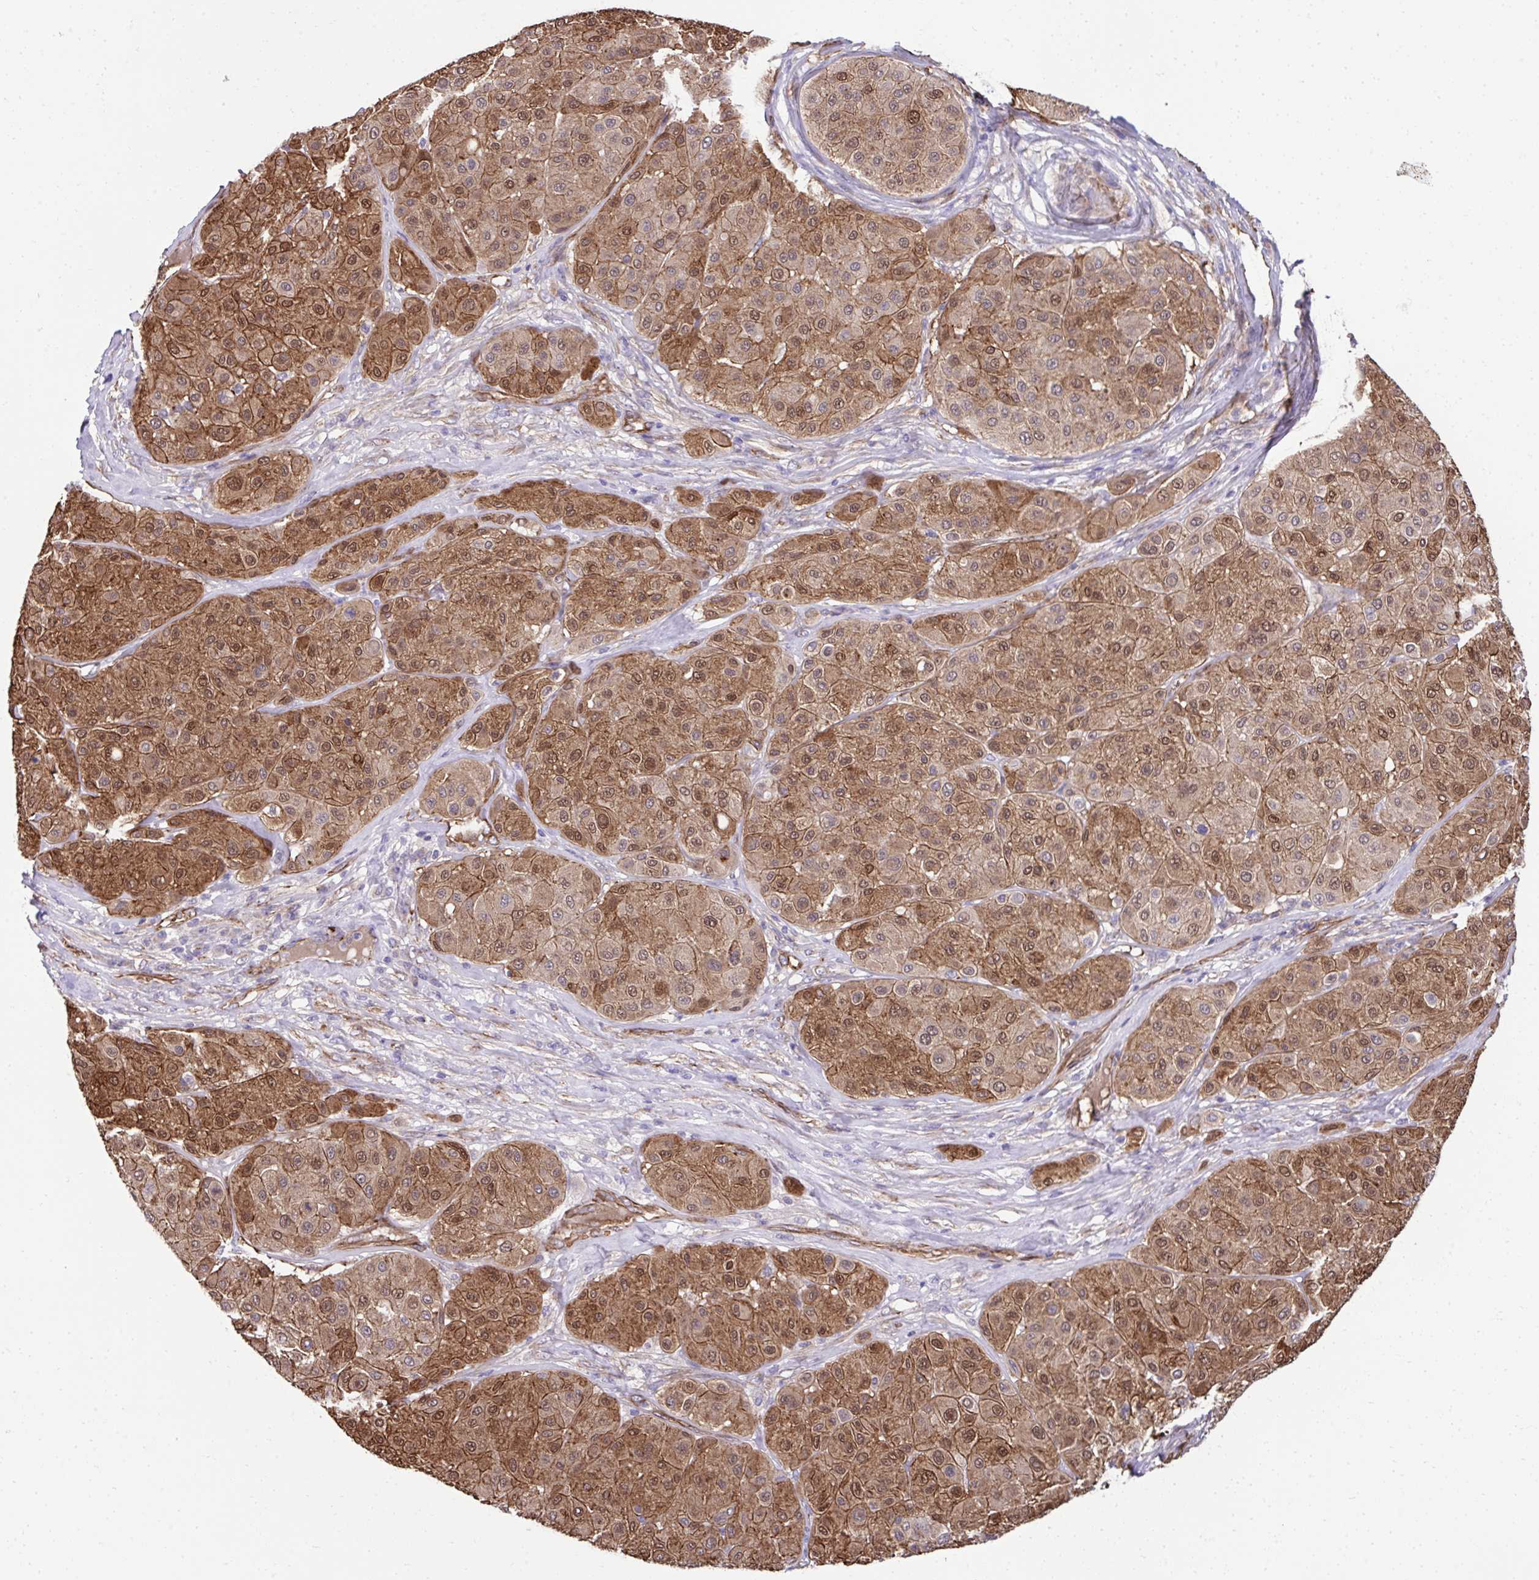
{"staining": {"intensity": "moderate", "quantity": ">75%", "location": "cytoplasmic/membranous,nuclear"}, "tissue": "melanoma", "cell_type": "Tumor cells", "image_type": "cancer", "snomed": [{"axis": "morphology", "description": "Malignant melanoma, Metastatic site"}, {"axis": "topography", "description": "Smooth muscle"}], "caption": "IHC photomicrograph of melanoma stained for a protein (brown), which shows medium levels of moderate cytoplasmic/membranous and nuclear staining in approximately >75% of tumor cells.", "gene": "TRIM52", "patient": {"sex": "male", "age": 41}}